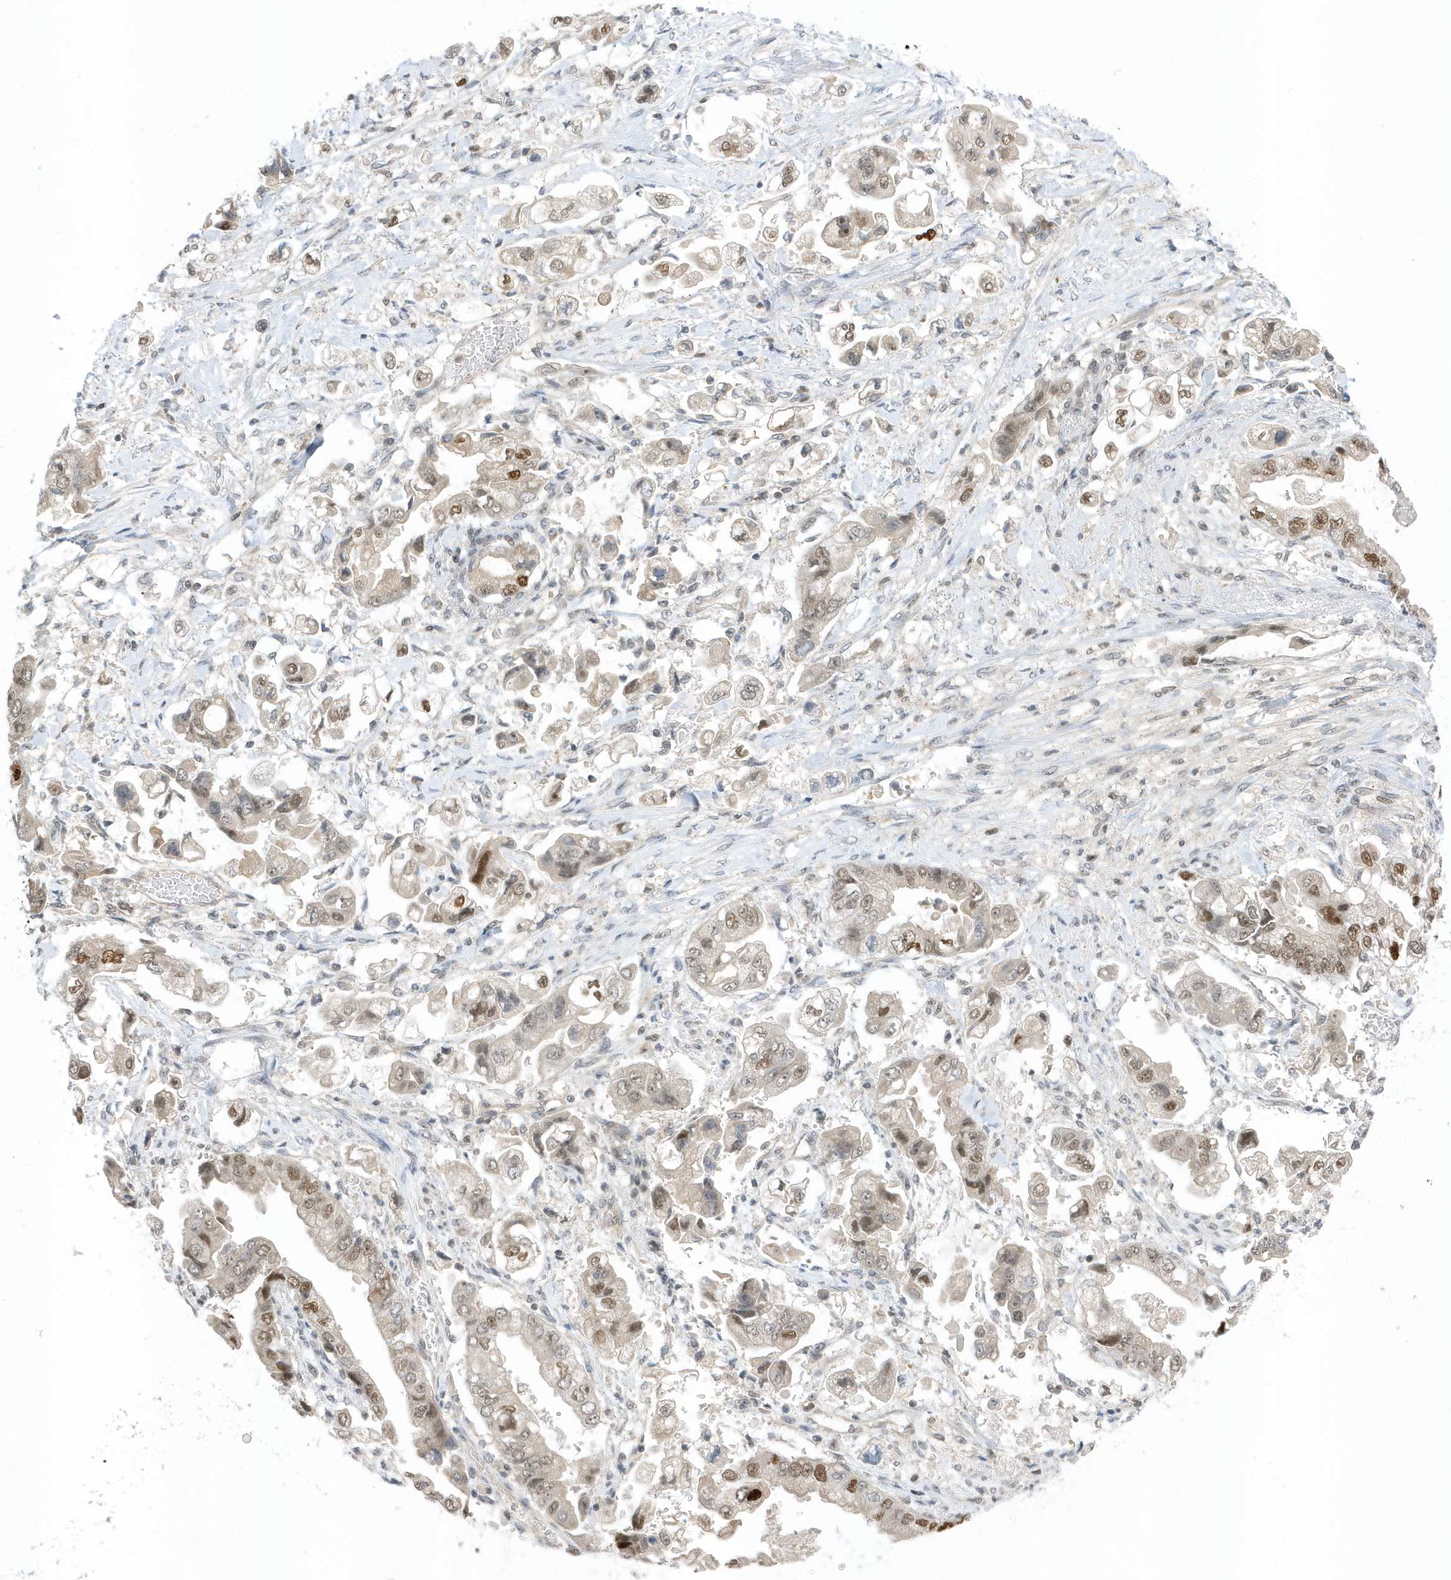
{"staining": {"intensity": "moderate", "quantity": "<25%", "location": "nuclear"}, "tissue": "stomach cancer", "cell_type": "Tumor cells", "image_type": "cancer", "snomed": [{"axis": "morphology", "description": "Adenocarcinoma, NOS"}, {"axis": "topography", "description": "Stomach"}], "caption": "Immunohistochemical staining of human stomach cancer shows low levels of moderate nuclear protein expression in about <25% of tumor cells.", "gene": "ZNF740", "patient": {"sex": "male", "age": 62}}